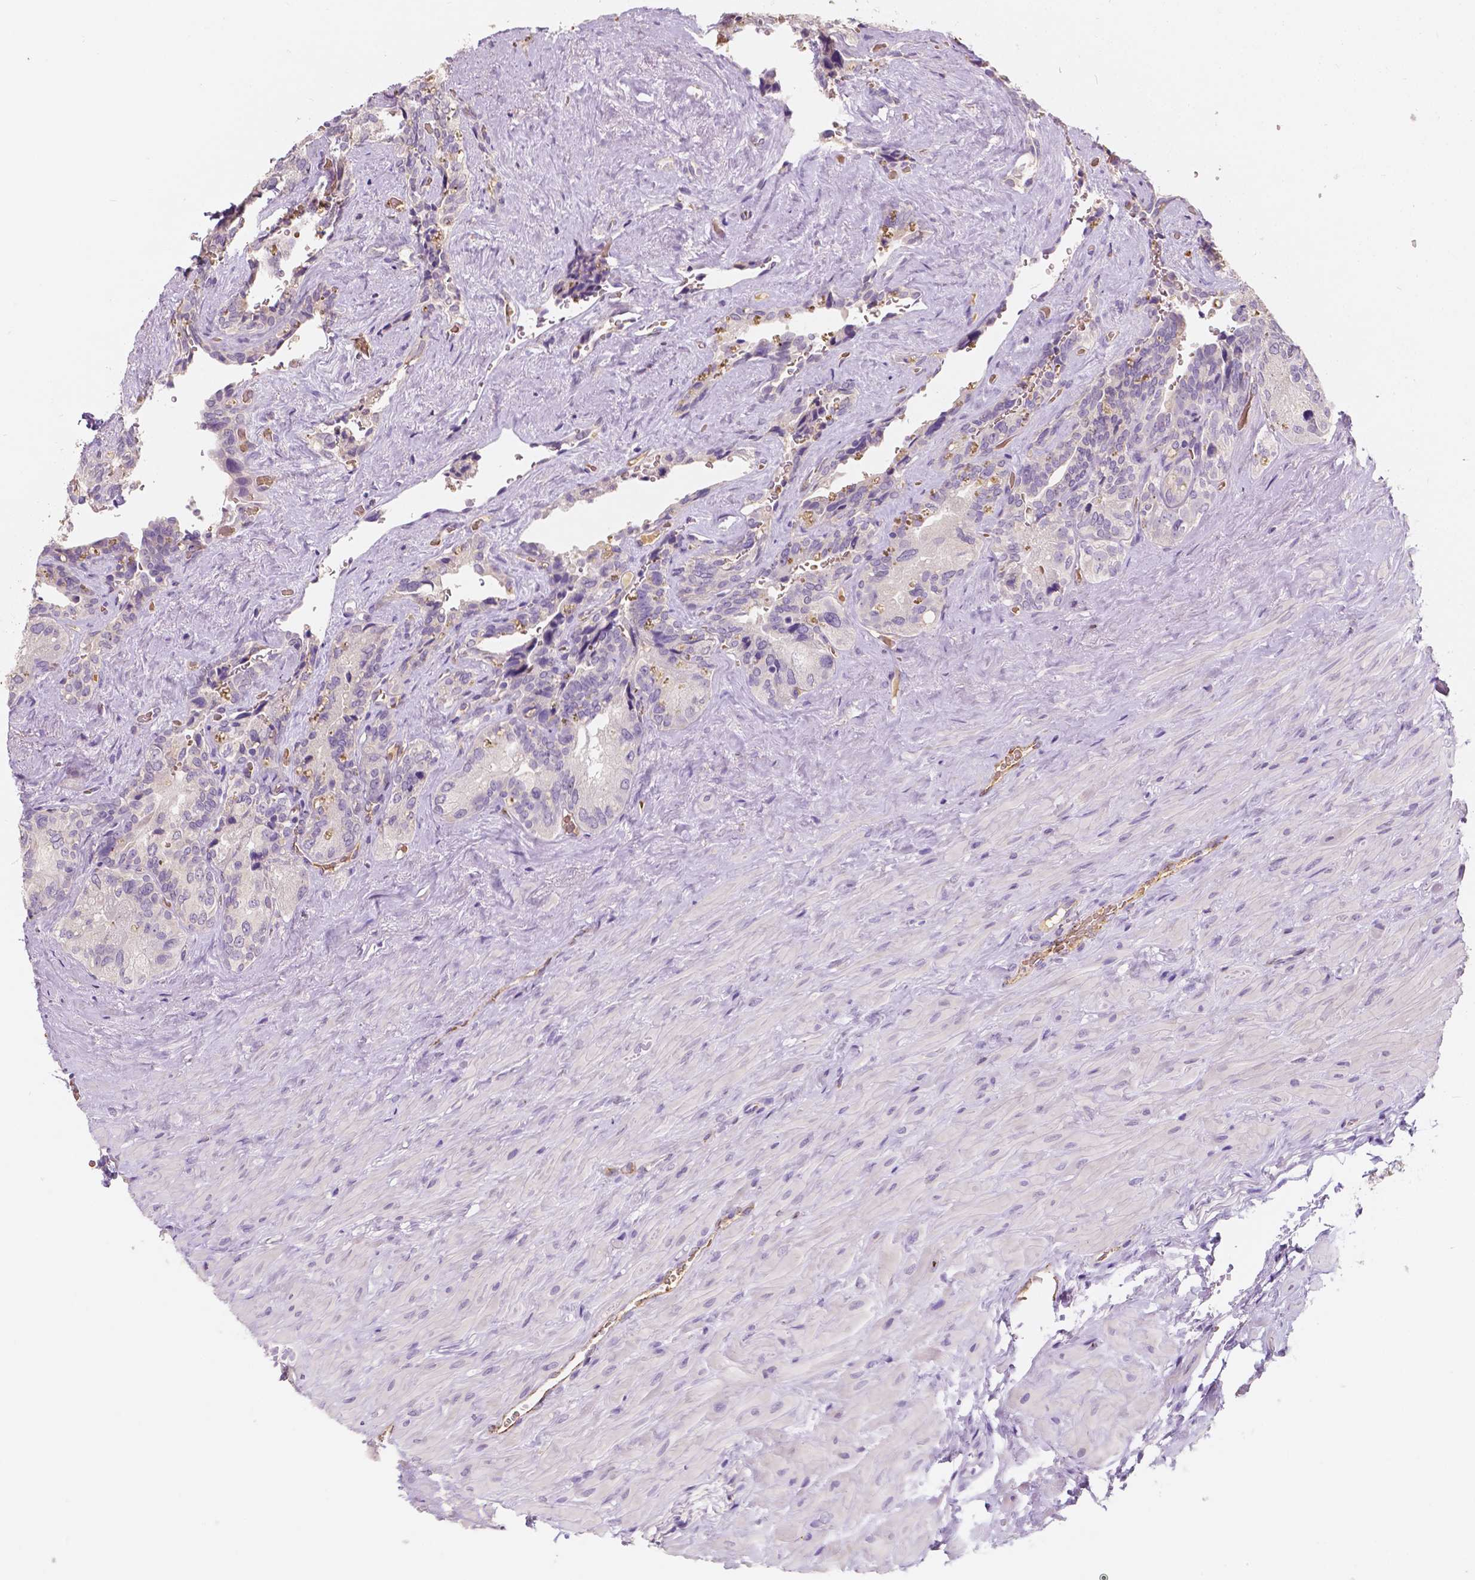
{"staining": {"intensity": "moderate", "quantity": "<25%", "location": "cytoplasmic/membranous"}, "tissue": "seminal vesicle", "cell_type": "Glandular cells", "image_type": "normal", "snomed": [{"axis": "morphology", "description": "Normal tissue, NOS"}, {"axis": "topography", "description": "Seminal veicle"}], "caption": "This photomicrograph reveals immunohistochemistry (IHC) staining of normal human seminal vesicle, with low moderate cytoplasmic/membranous positivity in about <25% of glandular cells.", "gene": "SLC22A4", "patient": {"sex": "male", "age": 69}}